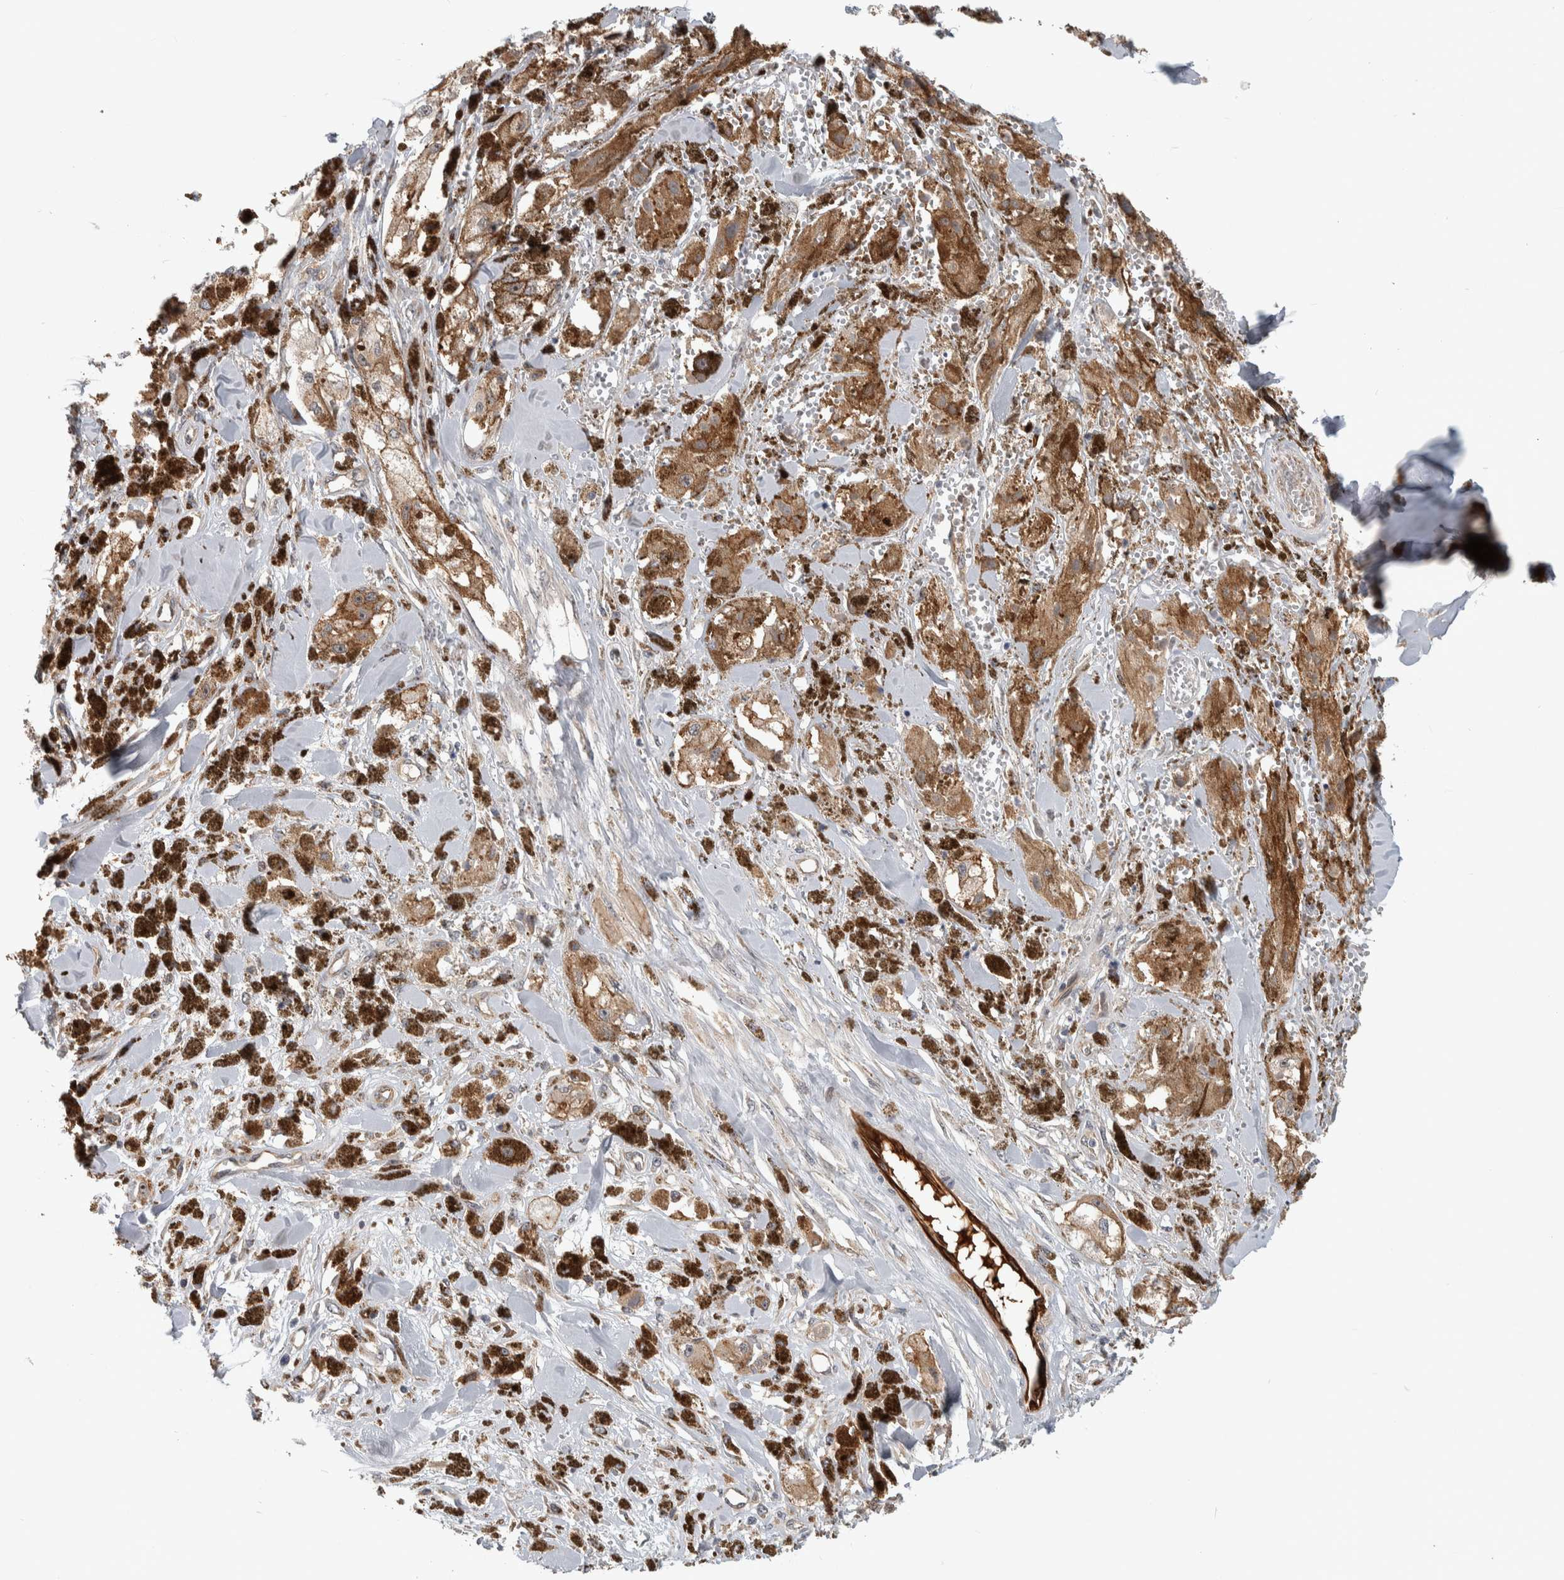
{"staining": {"intensity": "moderate", "quantity": ">75%", "location": "cytoplasmic/membranous"}, "tissue": "melanoma", "cell_type": "Tumor cells", "image_type": "cancer", "snomed": [{"axis": "morphology", "description": "Malignant melanoma, NOS"}, {"axis": "topography", "description": "Skin"}], "caption": "Moderate cytoplasmic/membranous expression is present in approximately >75% of tumor cells in melanoma.", "gene": "MSL1", "patient": {"sex": "male", "age": 88}}